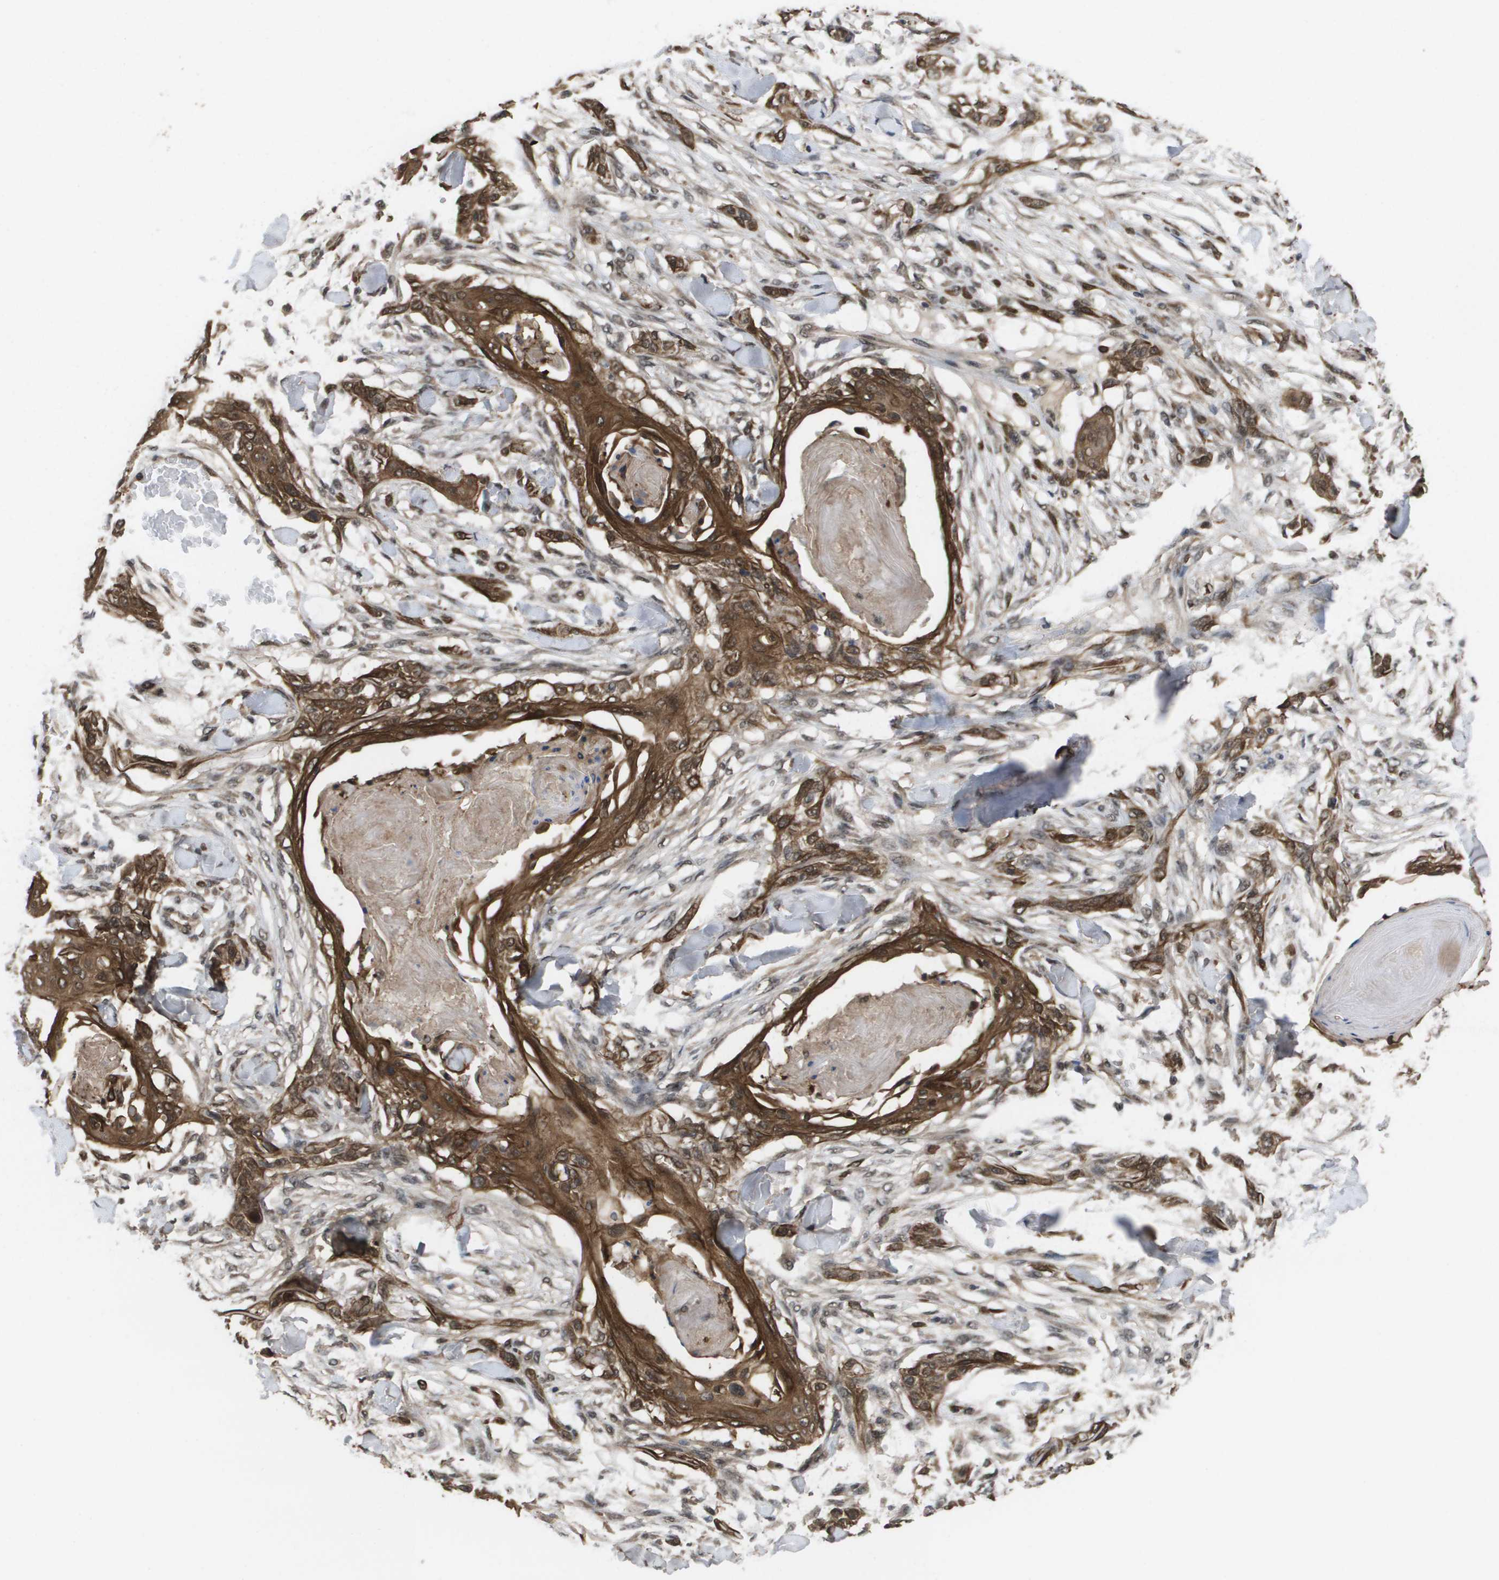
{"staining": {"intensity": "moderate", "quantity": ">75%", "location": "cytoplasmic/membranous,nuclear"}, "tissue": "skin cancer", "cell_type": "Tumor cells", "image_type": "cancer", "snomed": [{"axis": "morphology", "description": "Normal tissue, NOS"}, {"axis": "morphology", "description": "Squamous cell carcinoma, NOS"}, {"axis": "topography", "description": "Skin"}], "caption": "The photomicrograph exhibits immunohistochemical staining of squamous cell carcinoma (skin). There is moderate cytoplasmic/membranous and nuclear positivity is present in approximately >75% of tumor cells.", "gene": "AMBRA1", "patient": {"sex": "female", "age": 59}}